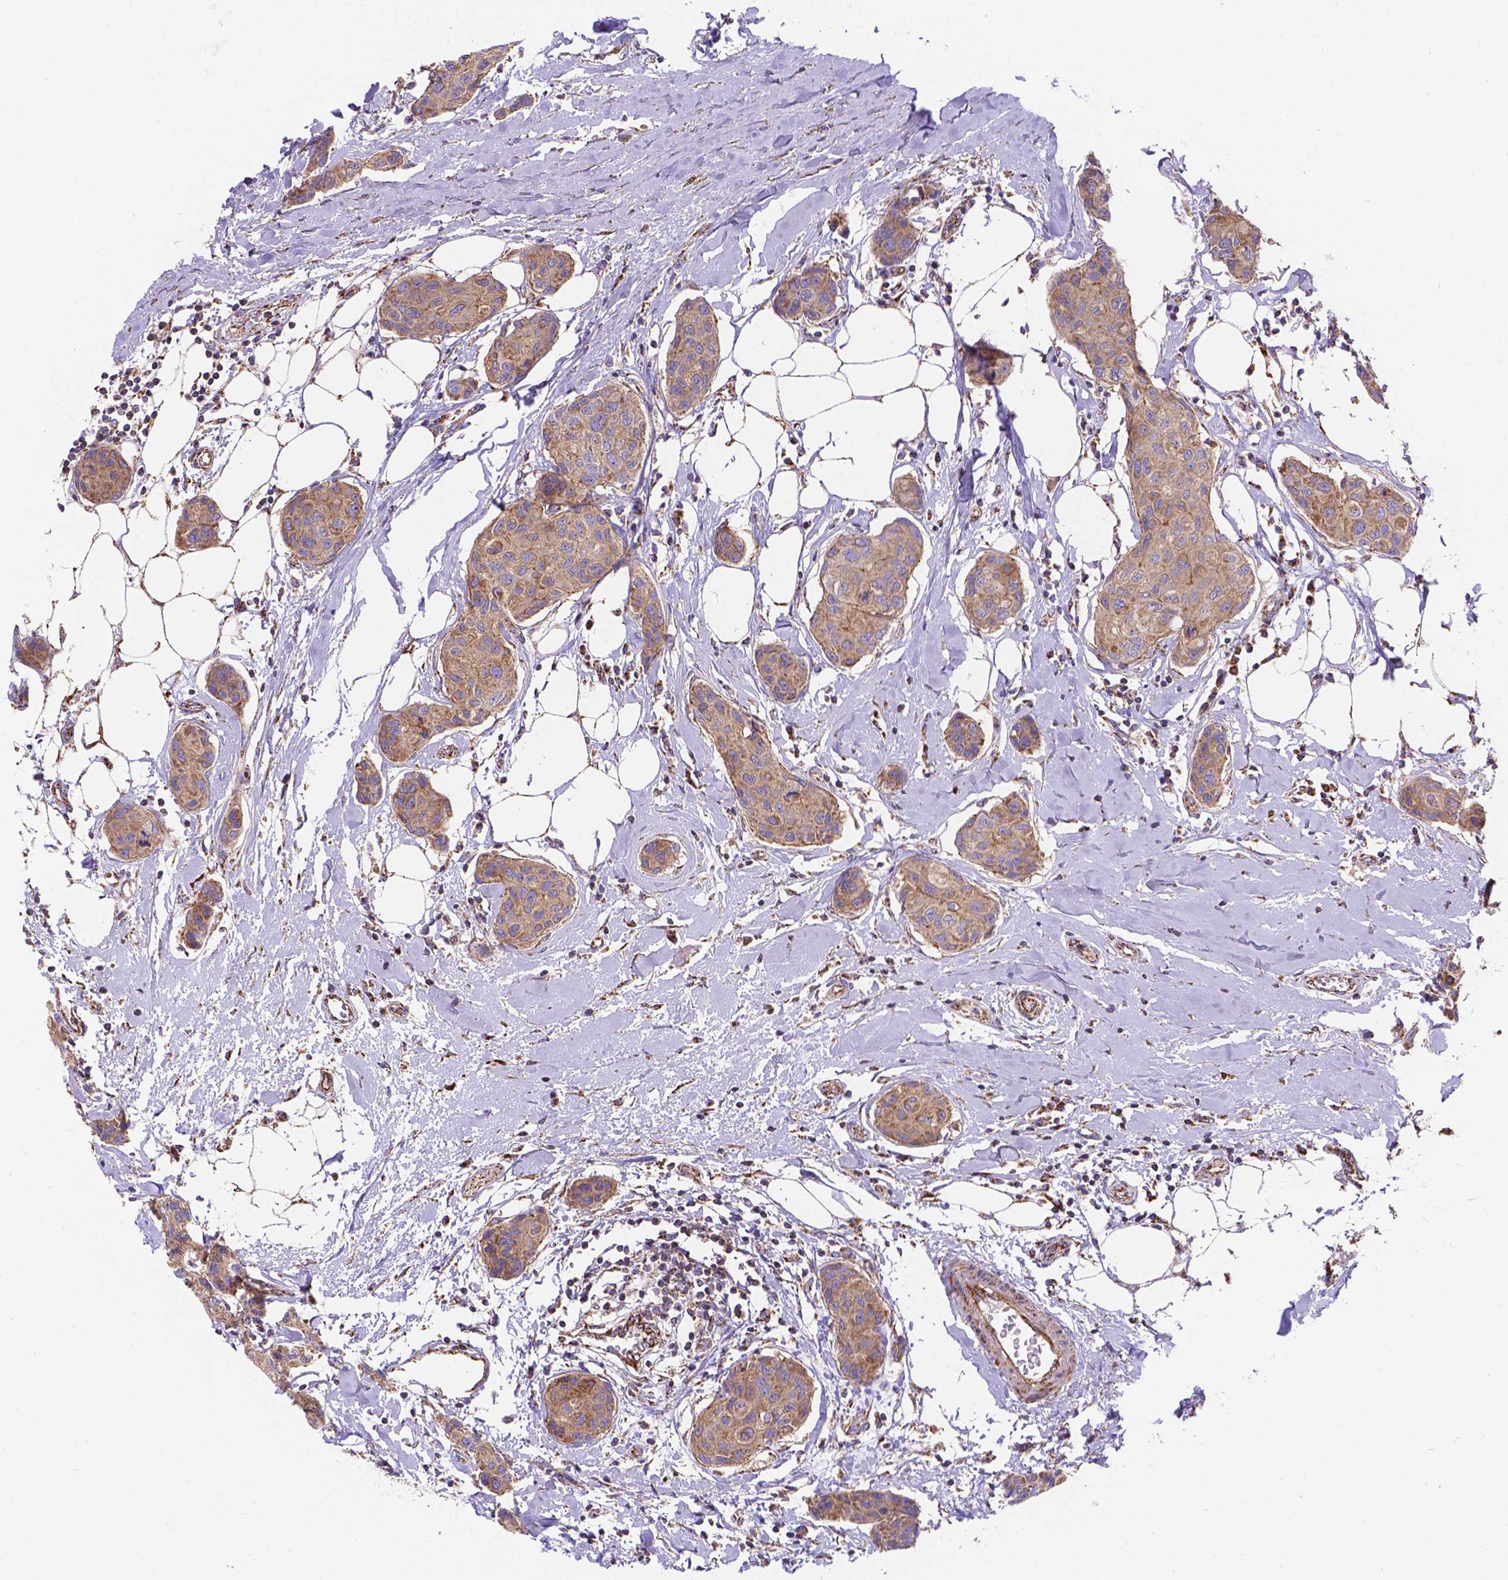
{"staining": {"intensity": "moderate", "quantity": ">75%", "location": "cytoplasmic/membranous"}, "tissue": "breast cancer", "cell_type": "Tumor cells", "image_type": "cancer", "snomed": [{"axis": "morphology", "description": "Duct carcinoma"}, {"axis": "topography", "description": "Breast"}], "caption": "A brown stain shows moderate cytoplasmic/membranous staining of a protein in human breast infiltrating ductal carcinoma tumor cells.", "gene": "AK3", "patient": {"sex": "female", "age": 80}}